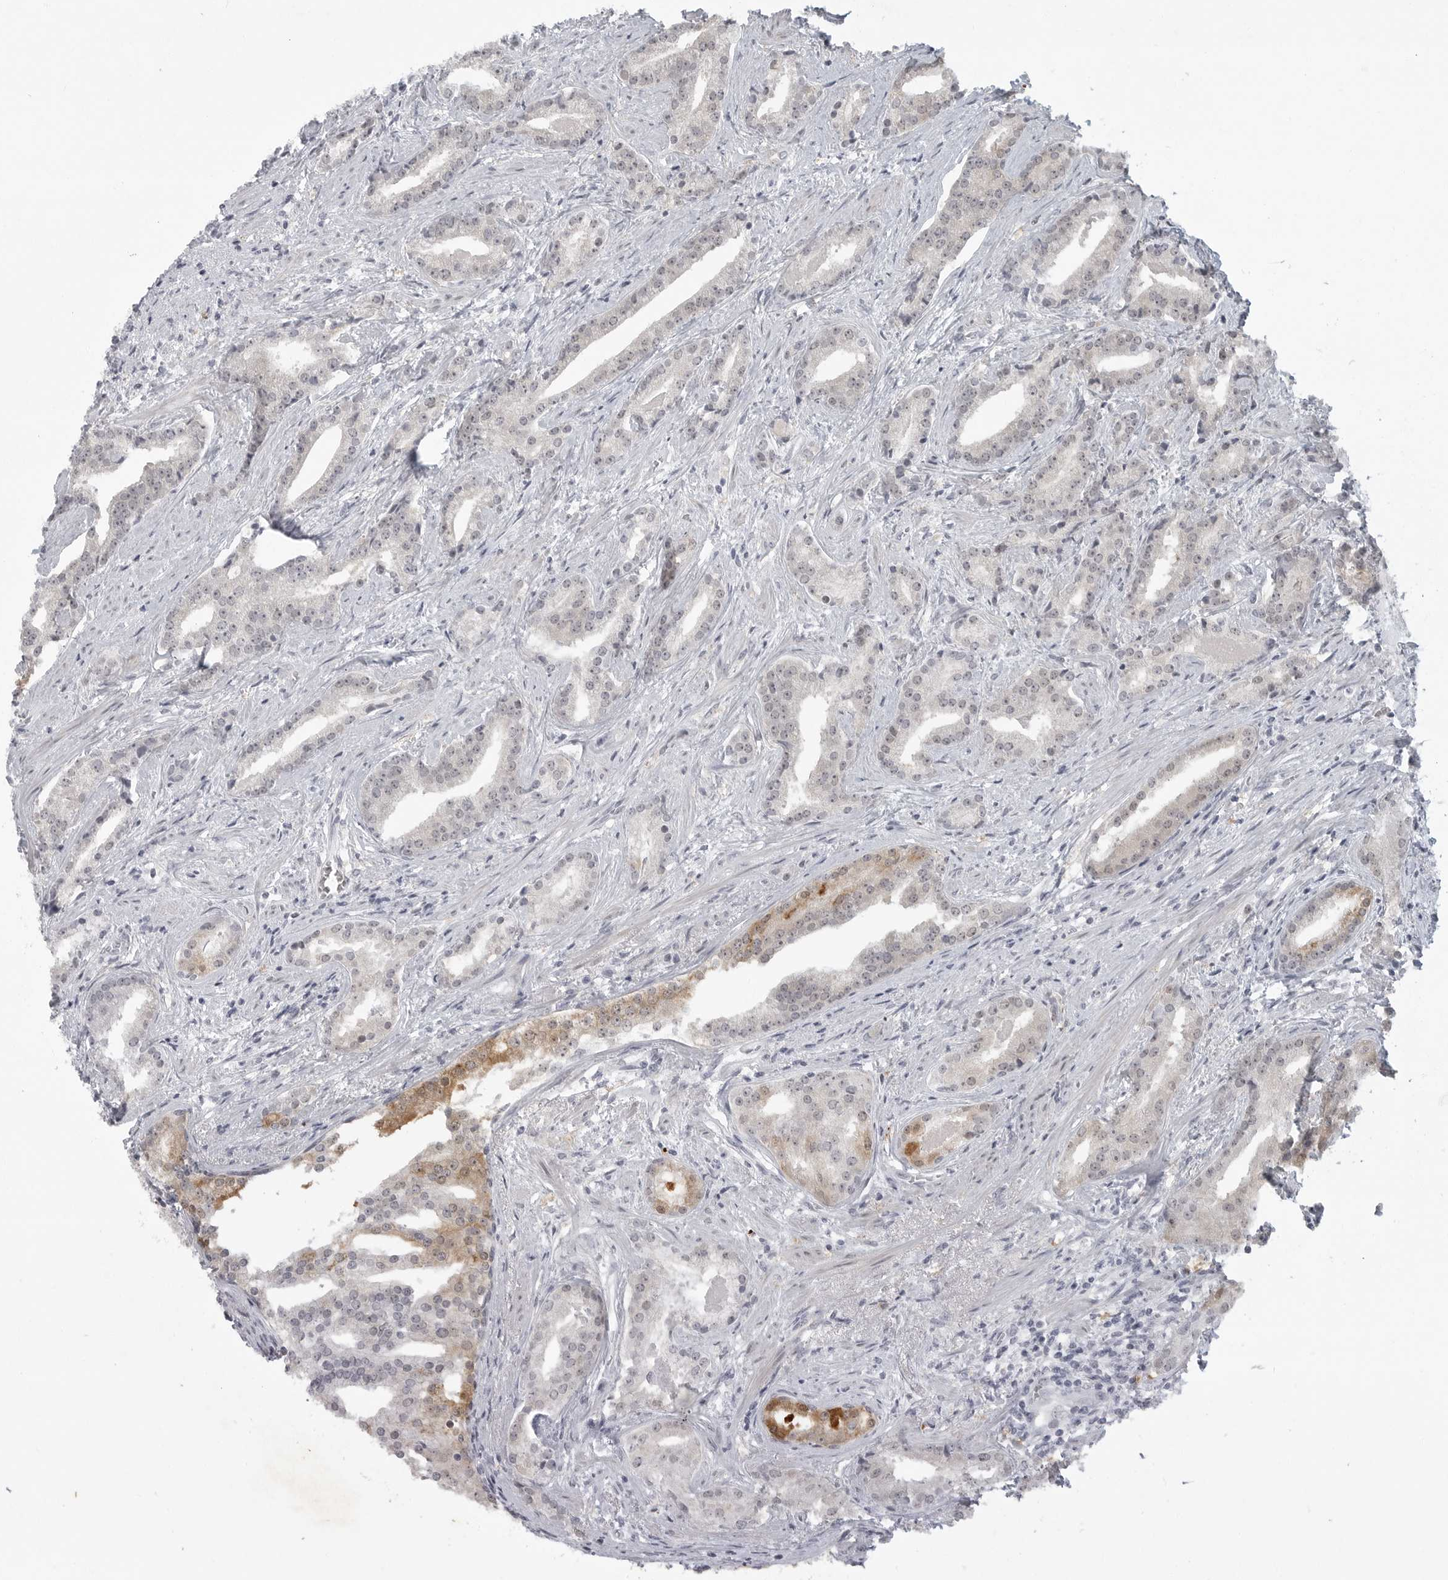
{"staining": {"intensity": "moderate", "quantity": "<25%", "location": "cytoplasmic/membranous"}, "tissue": "prostate cancer", "cell_type": "Tumor cells", "image_type": "cancer", "snomed": [{"axis": "morphology", "description": "Adenocarcinoma, Low grade"}, {"axis": "topography", "description": "Prostate"}], "caption": "A high-resolution micrograph shows immunohistochemistry (IHC) staining of prostate cancer, which demonstrates moderate cytoplasmic/membranous staining in about <25% of tumor cells.", "gene": "TCTN3", "patient": {"sex": "male", "age": 67}}